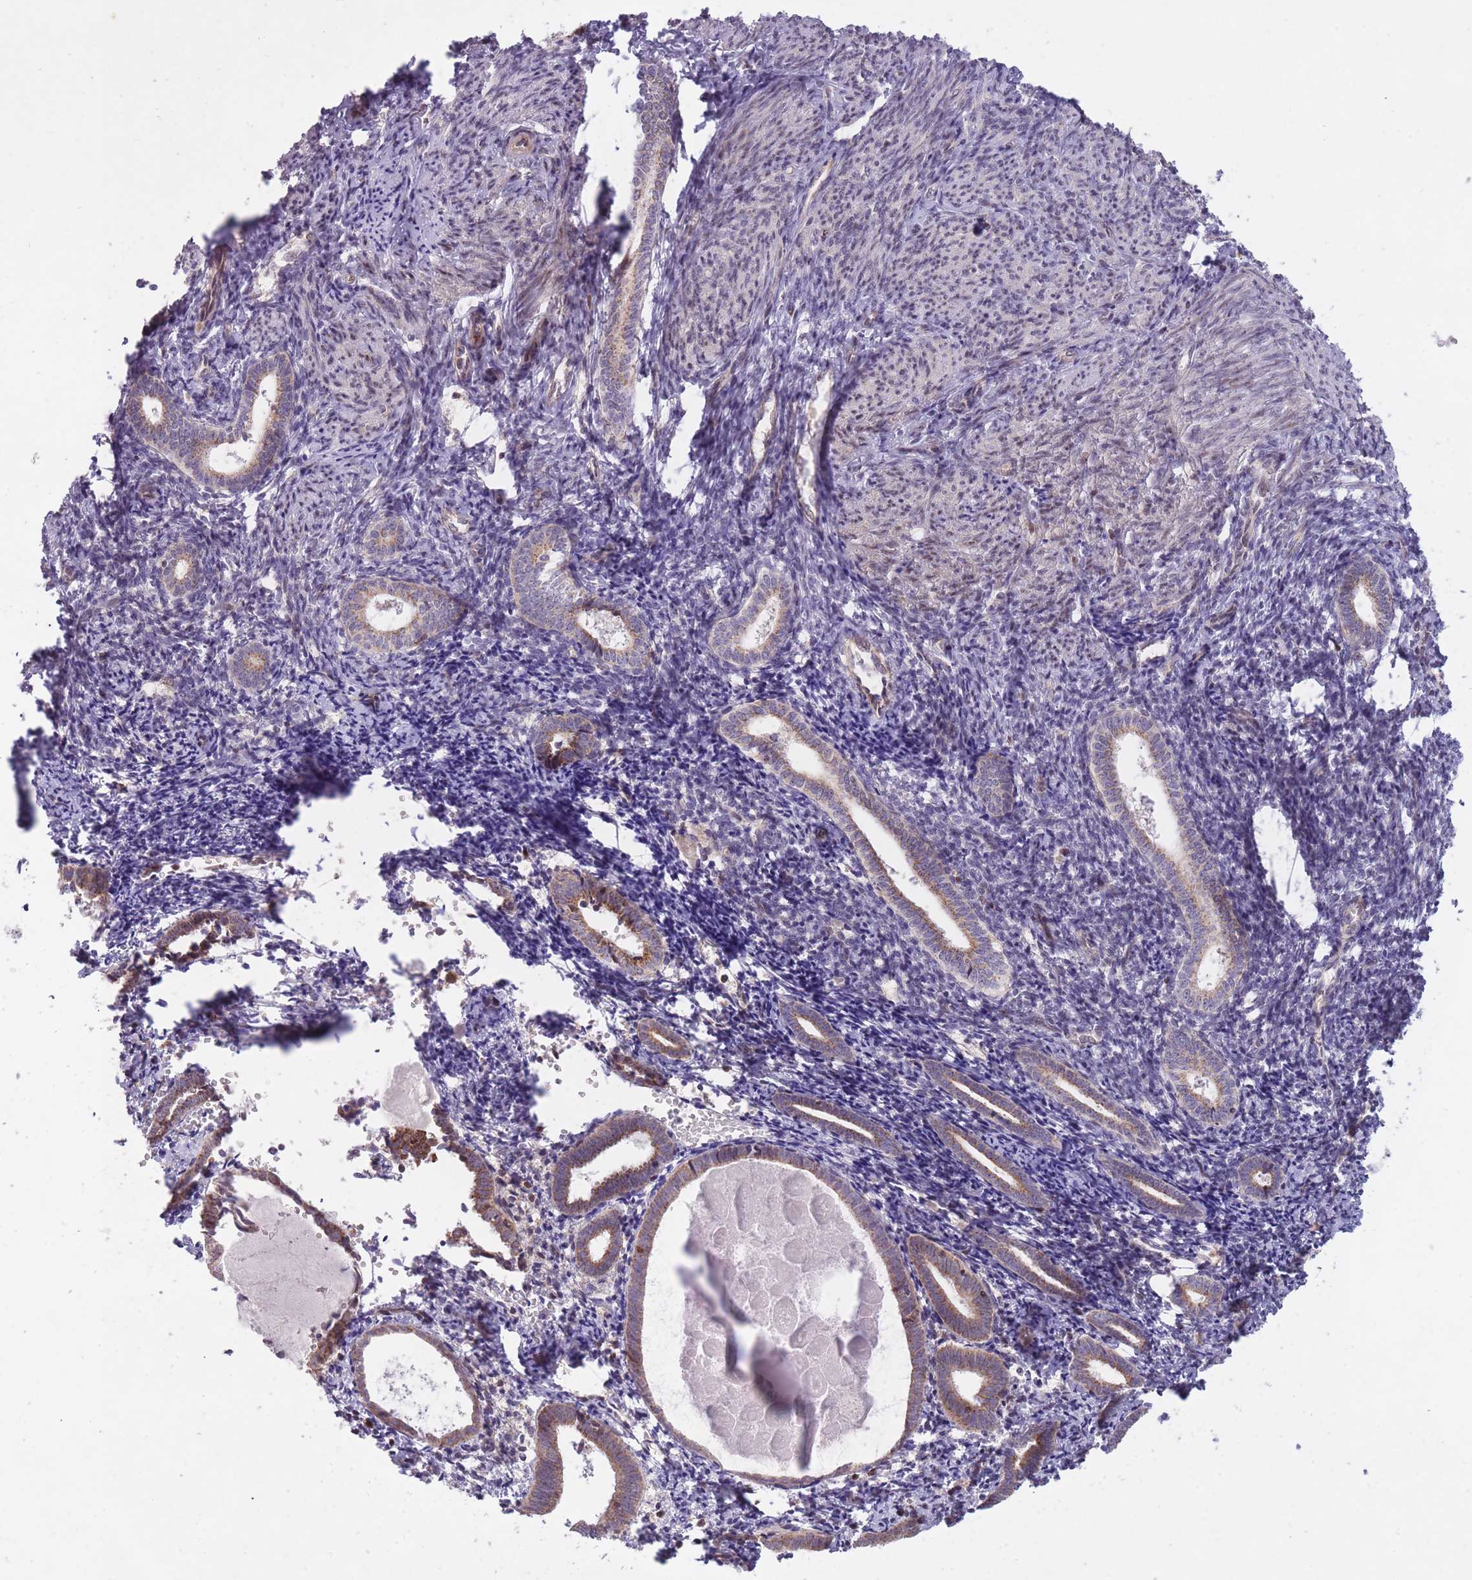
{"staining": {"intensity": "moderate", "quantity": "25%-75%", "location": "nuclear"}, "tissue": "endometrium", "cell_type": "Cells in endometrial stroma", "image_type": "normal", "snomed": [{"axis": "morphology", "description": "Normal tissue, NOS"}, {"axis": "topography", "description": "Endometrium"}], "caption": "About 25%-75% of cells in endometrial stroma in normal human endometrium reveal moderate nuclear protein positivity as visualized by brown immunohistochemical staining.", "gene": "DPYSL4", "patient": {"sex": "female", "age": 54}}